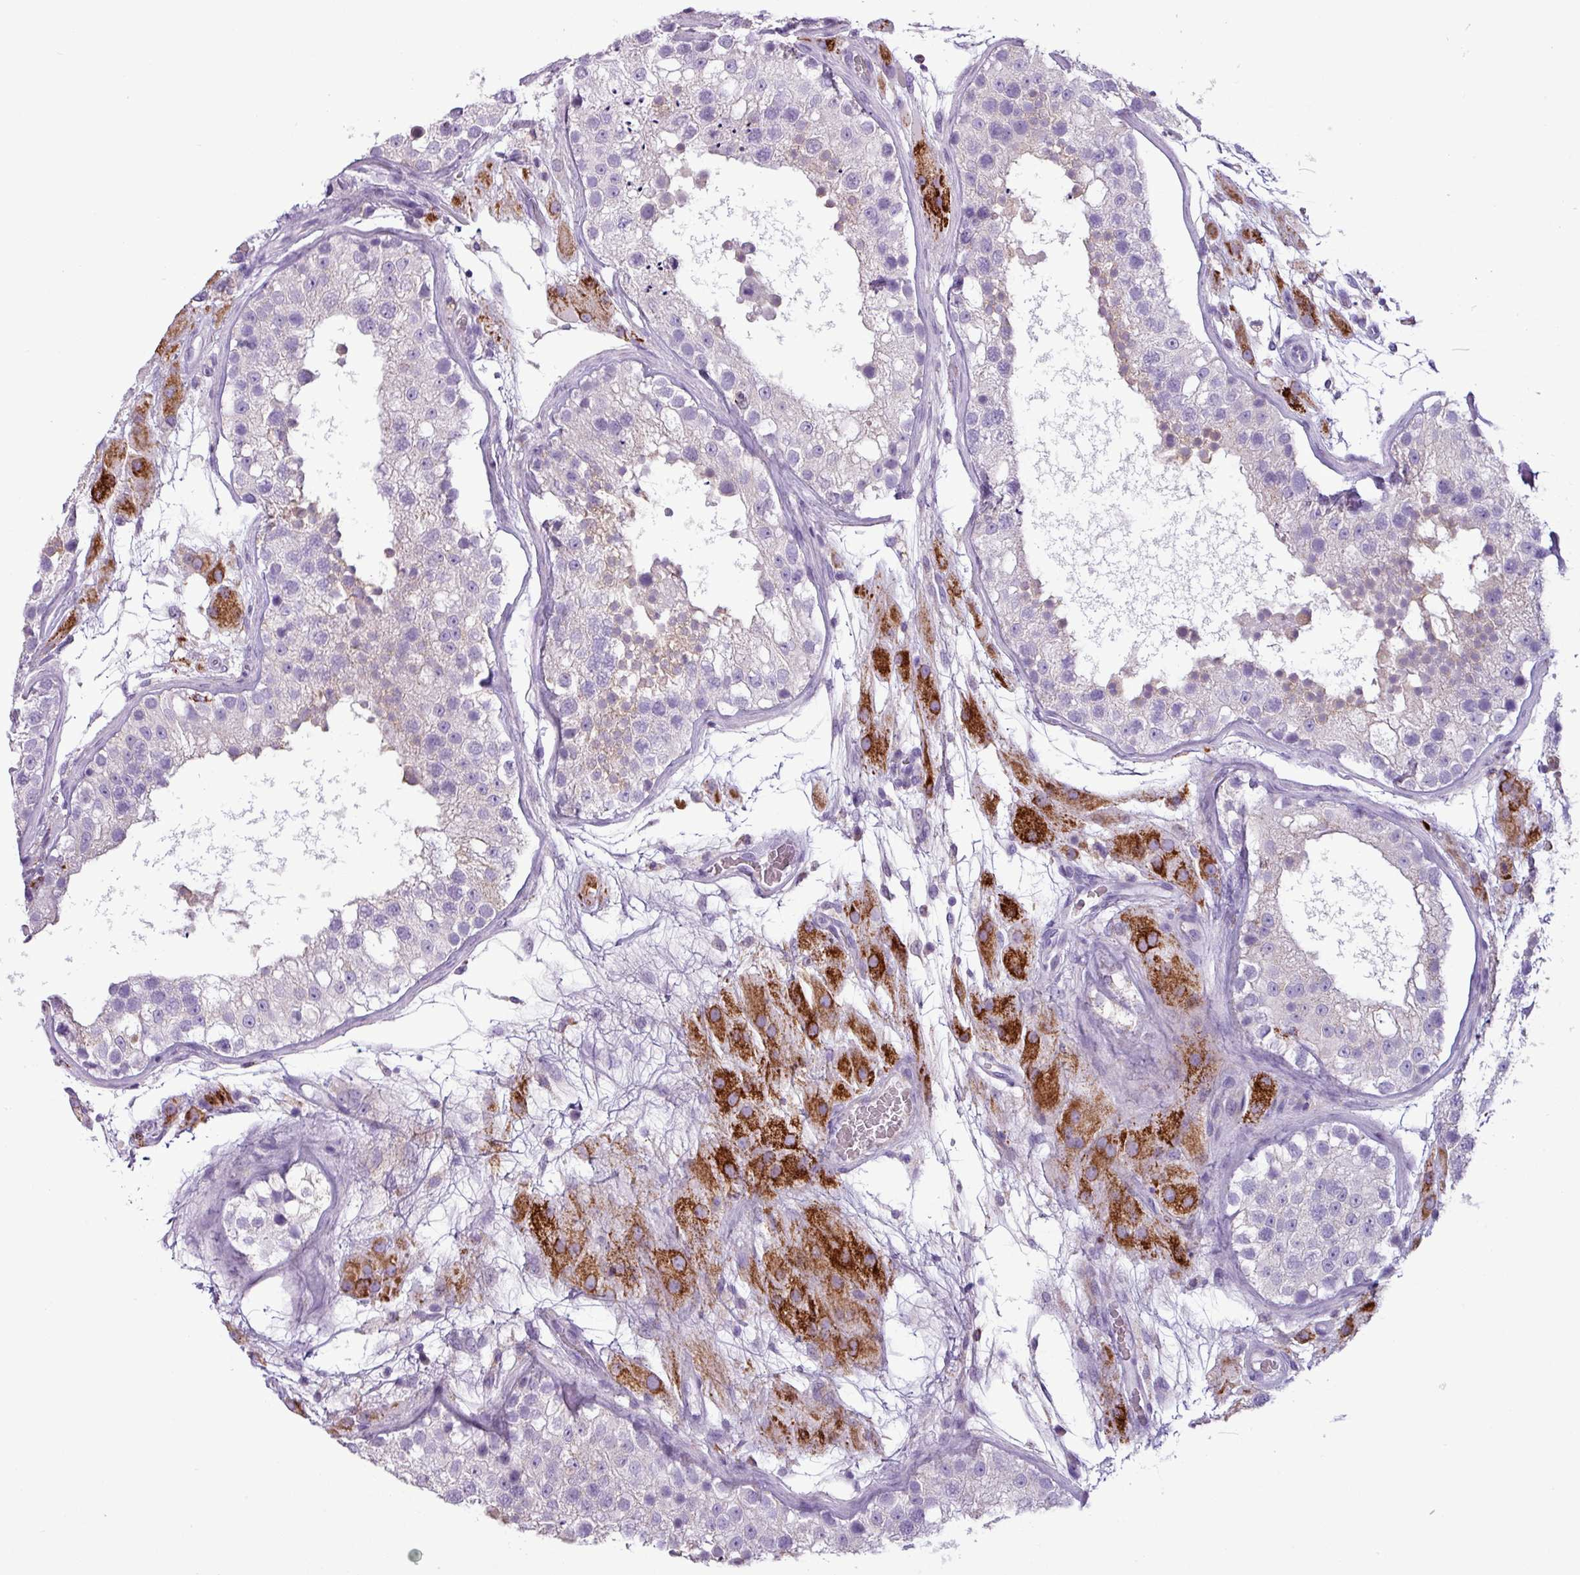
{"staining": {"intensity": "moderate", "quantity": "<25%", "location": "cytoplasmic/membranous"}, "tissue": "testis", "cell_type": "Cells in seminiferous ducts", "image_type": "normal", "snomed": [{"axis": "morphology", "description": "Normal tissue, NOS"}, {"axis": "topography", "description": "Testis"}], "caption": "Protein expression analysis of normal testis demonstrates moderate cytoplasmic/membranous positivity in about <25% of cells in seminiferous ducts.", "gene": "ZNF667", "patient": {"sex": "male", "age": 26}}